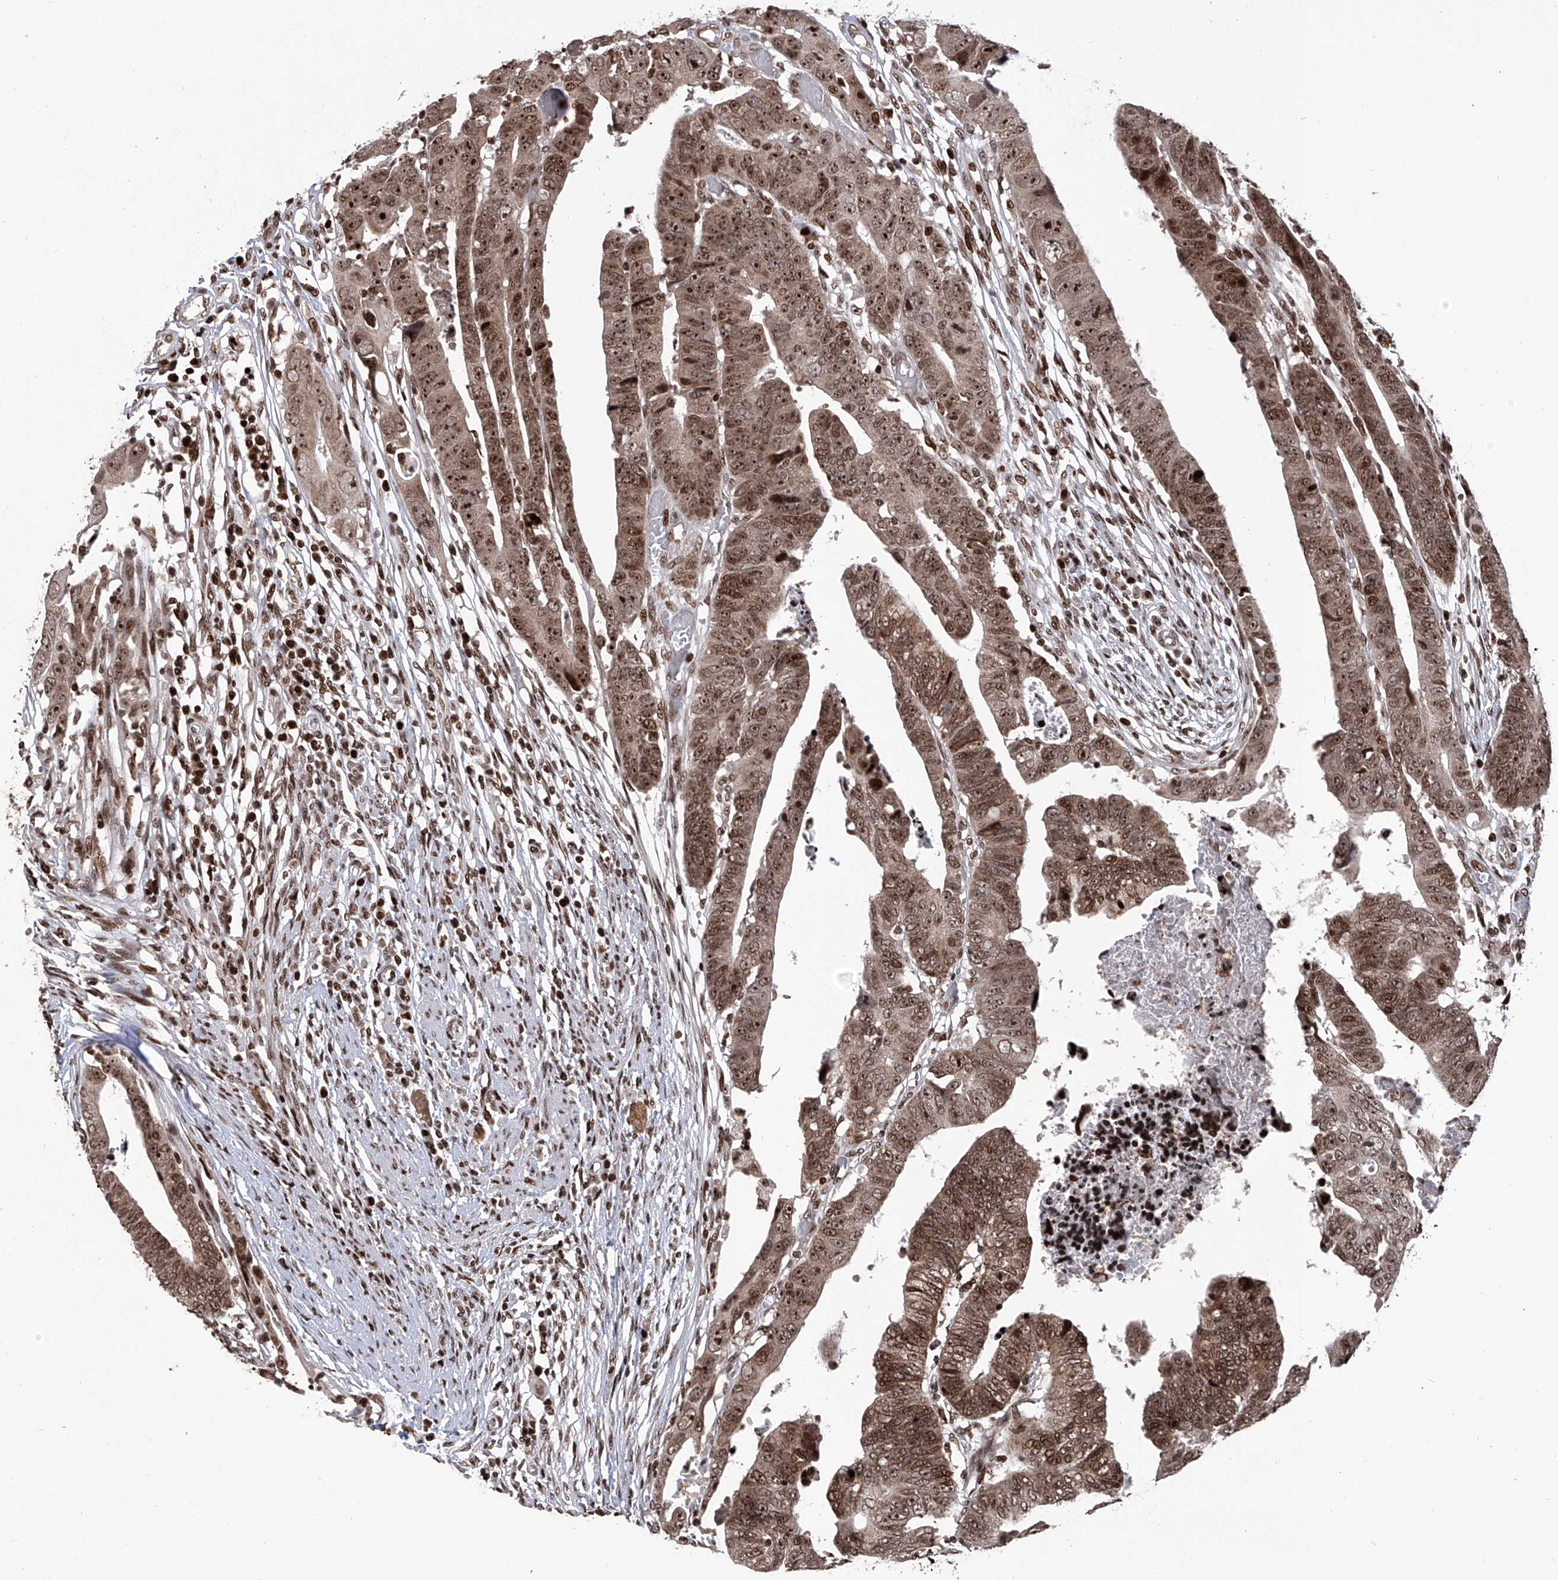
{"staining": {"intensity": "strong", "quantity": ">75%", "location": "cytoplasmic/membranous,nuclear"}, "tissue": "colorectal cancer", "cell_type": "Tumor cells", "image_type": "cancer", "snomed": [{"axis": "morphology", "description": "Adenocarcinoma, NOS"}, {"axis": "topography", "description": "Rectum"}], "caption": "Immunohistochemical staining of human colorectal adenocarcinoma exhibits strong cytoplasmic/membranous and nuclear protein staining in about >75% of tumor cells. The protein of interest is stained brown, and the nuclei are stained in blue (DAB IHC with brightfield microscopy, high magnification).", "gene": "PAK1IP1", "patient": {"sex": "female", "age": 65}}